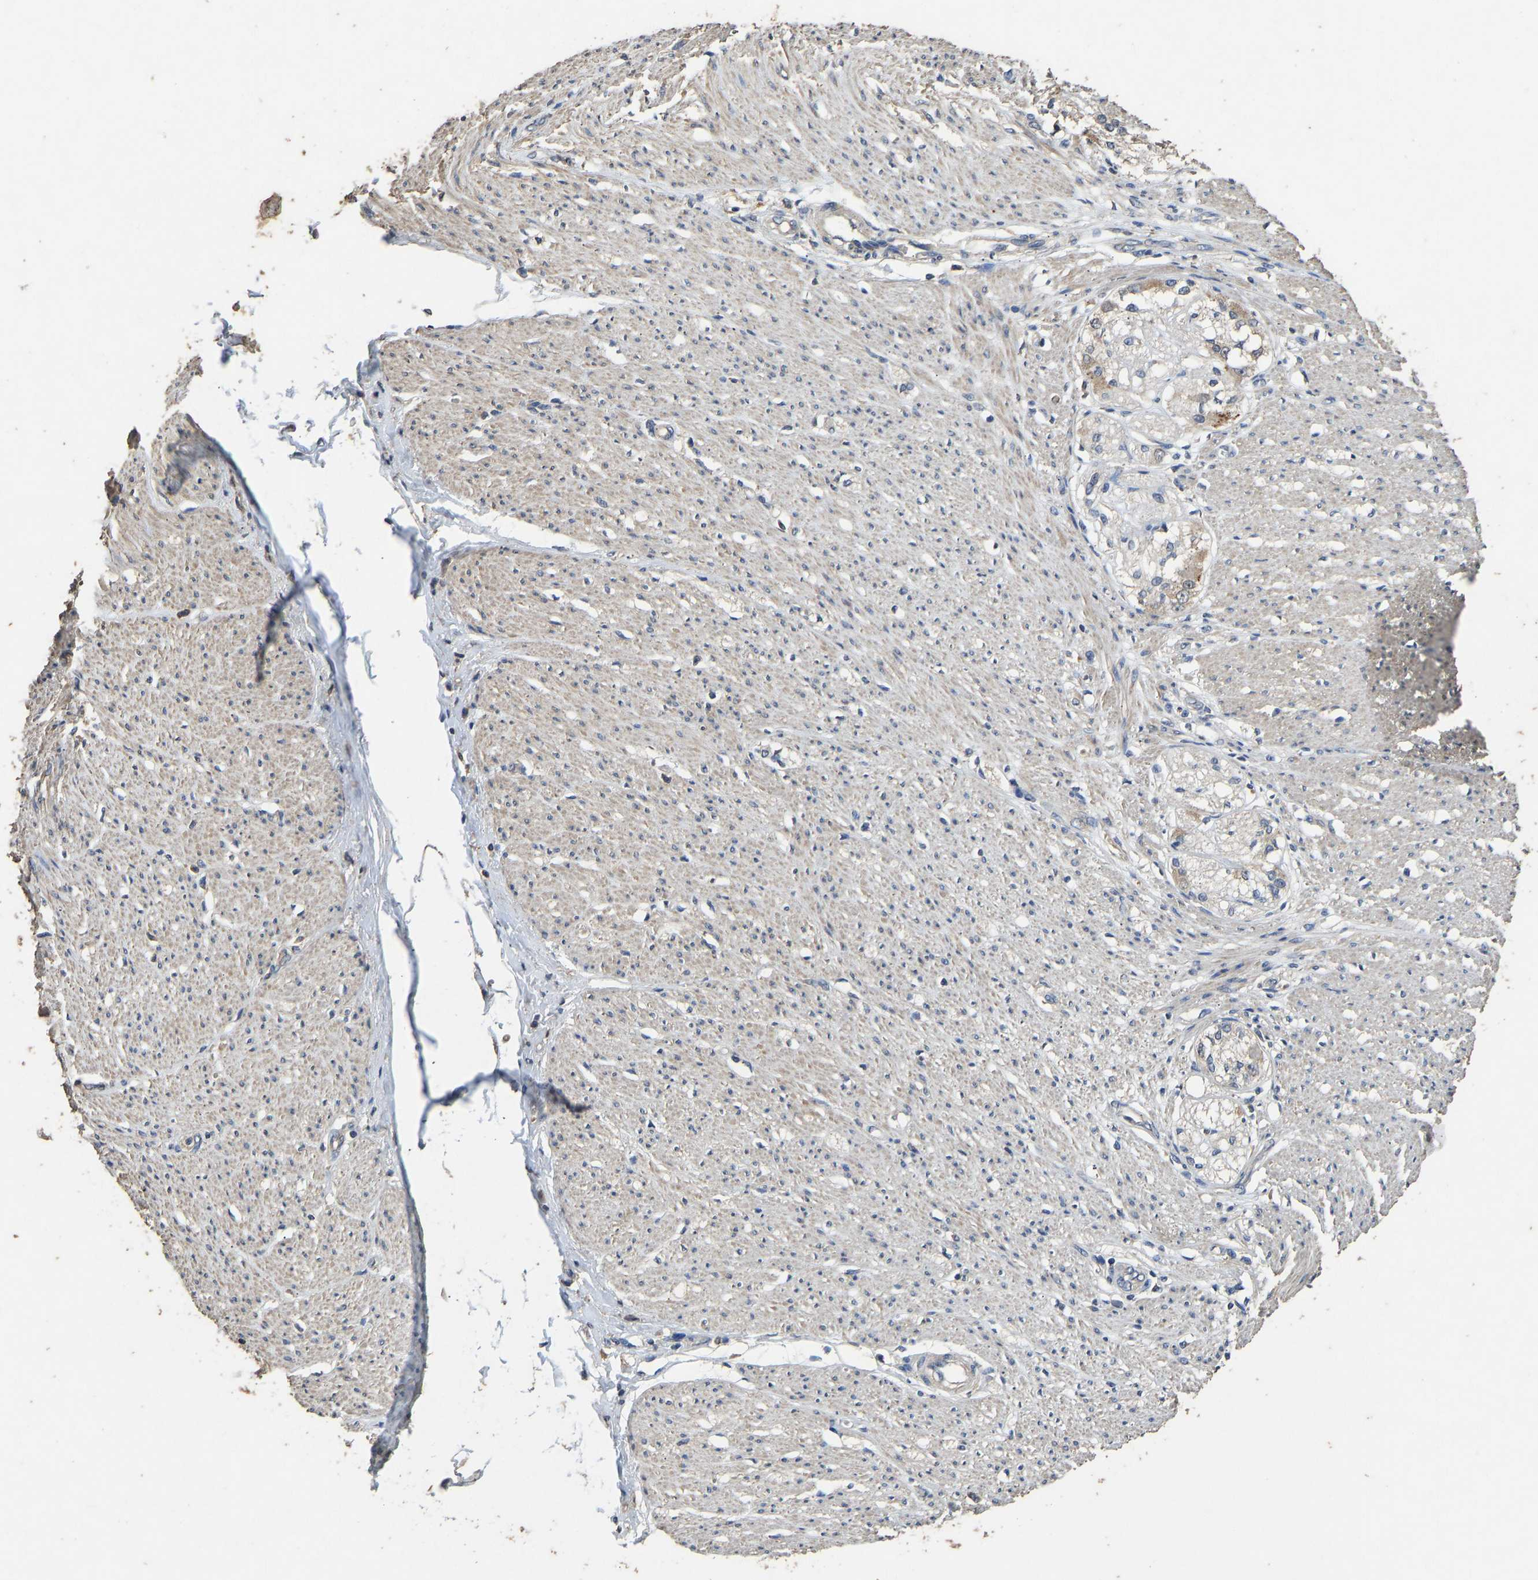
{"staining": {"intensity": "negative", "quantity": "none", "location": "none"}, "tissue": "soft tissue", "cell_type": "Fibroblasts", "image_type": "normal", "snomed": [{"axis": "morphology", "description": "Normal tissue, NOS"}, {"axis": "morphology", "description": "Adenocarcinoma, NOS"}, {"axis": "topography", "description": "Colon"}, {"axis": "topography", "description": "Peripheral nerve tissue"}], "caption": "The immunohistochemistry histopathology image has no significant staining in fibroblasts of soft tissue. Nuclei are stained in blue.", "gene": "CIDEC", "patient": {"sex": "male", "age": 14}}